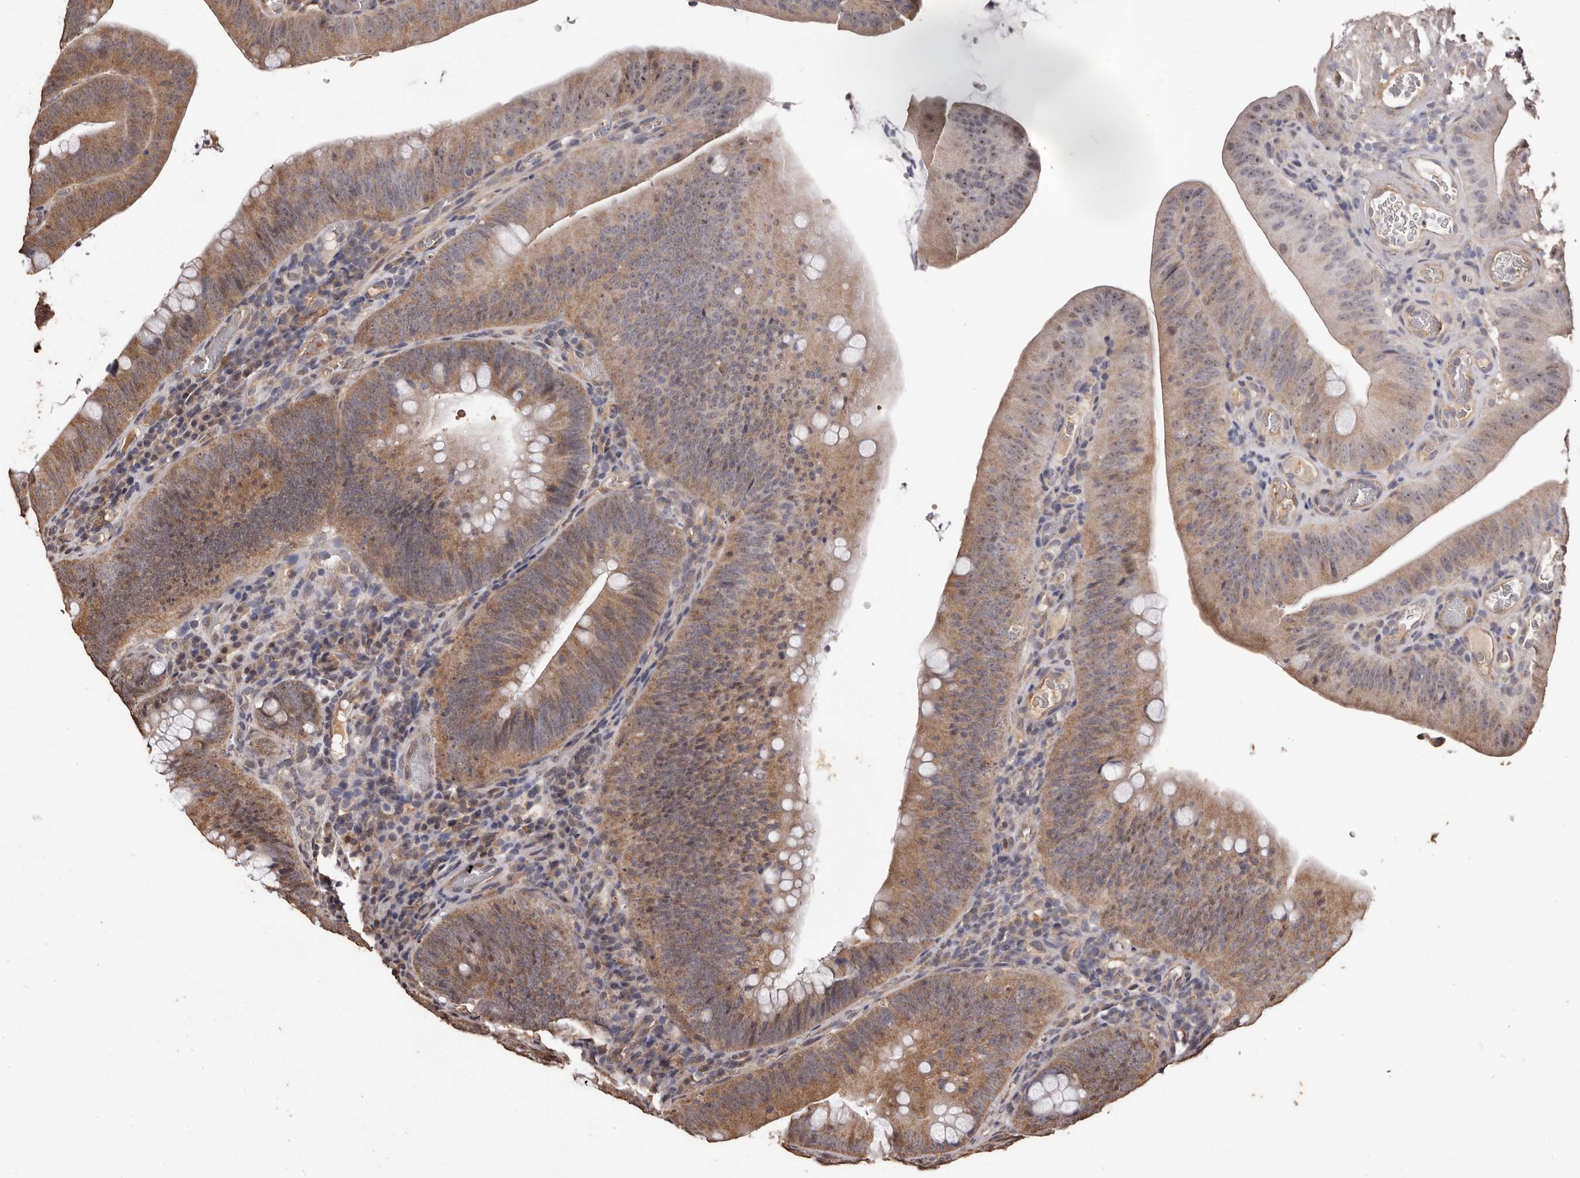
{"staining": {"intensity": "moderate", "quantity": ">75%", "location": "cytoplasmic/membranous"}, "tissue": "colorectal cancer", "cell_type": "Tumor cells", "image_type": "cancer", "snomed": [{"axis": "morphology", "description": "Normal tissue, NOS"}, {"axis": "topography", "description": "Colon"}], "caption": "Human colorectal cancer stained with a brown dye shows moderate cytoplasmic/membranous positive staining in about >75% of tumor cells.", "gene": "NAV1", "patient": {"sex": "female", "age": 82}}